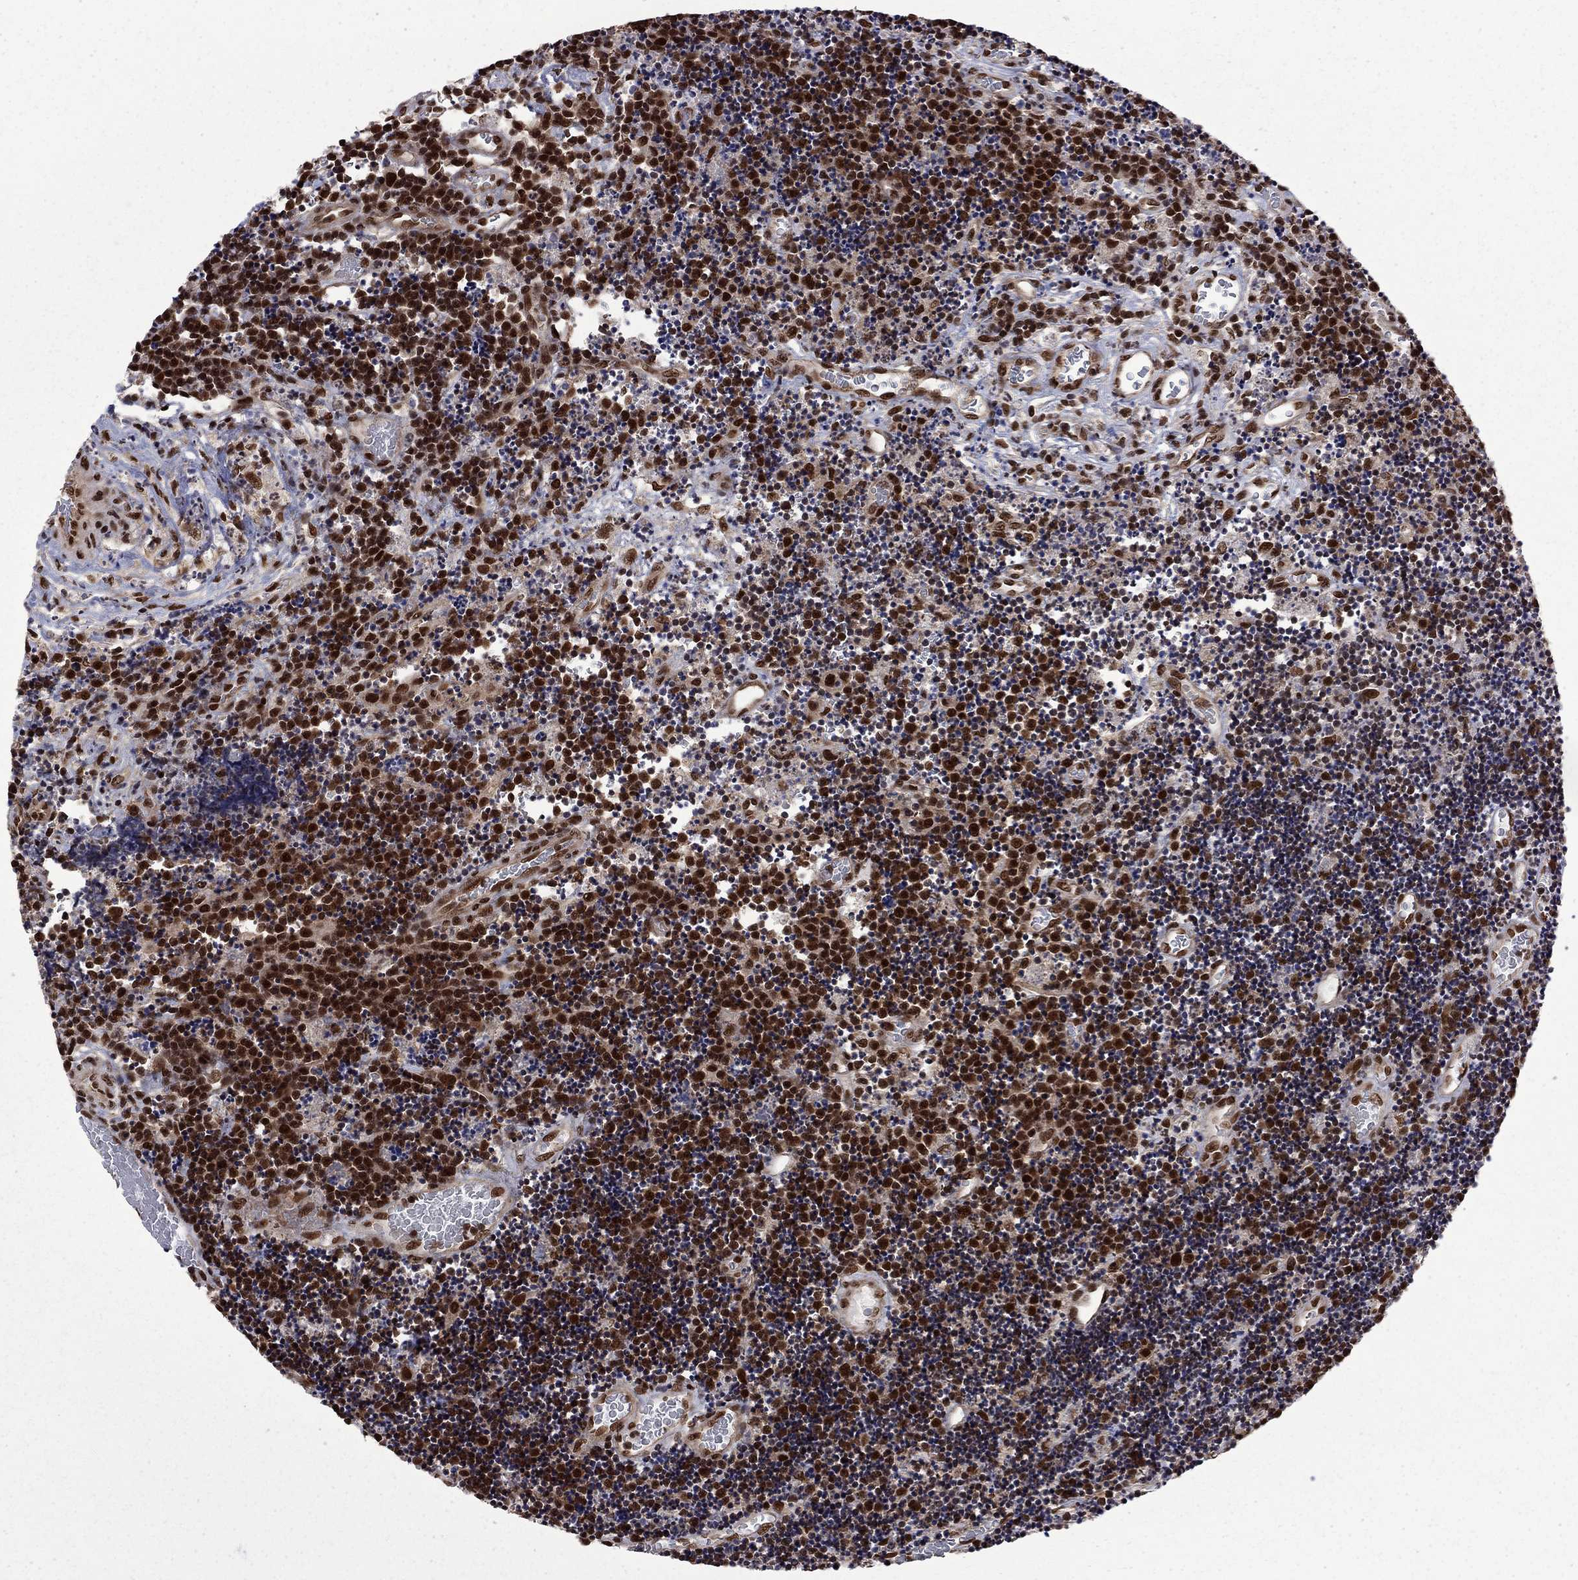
{"staining": {"intensity": "strong", "quantity": ">75%", "location": "nuclear"}, "tissue": "lymphoma", "cell_type": "Tumor cells", "image_type": "cancer", "snomed": [{"axis": "morphology", "description": "Malignant lymphoma, non-Hodgkin's type, Low grade"}, {"axis": "topography", "description": "Brain"}], "caption": "There is high levels of strong nuclear staining in tumor cells of lymphoma, as demonstrated by immunohistochemical staining (brown color).", "gene": "MED25", "patient": {"sex": "female", "age": 66}}